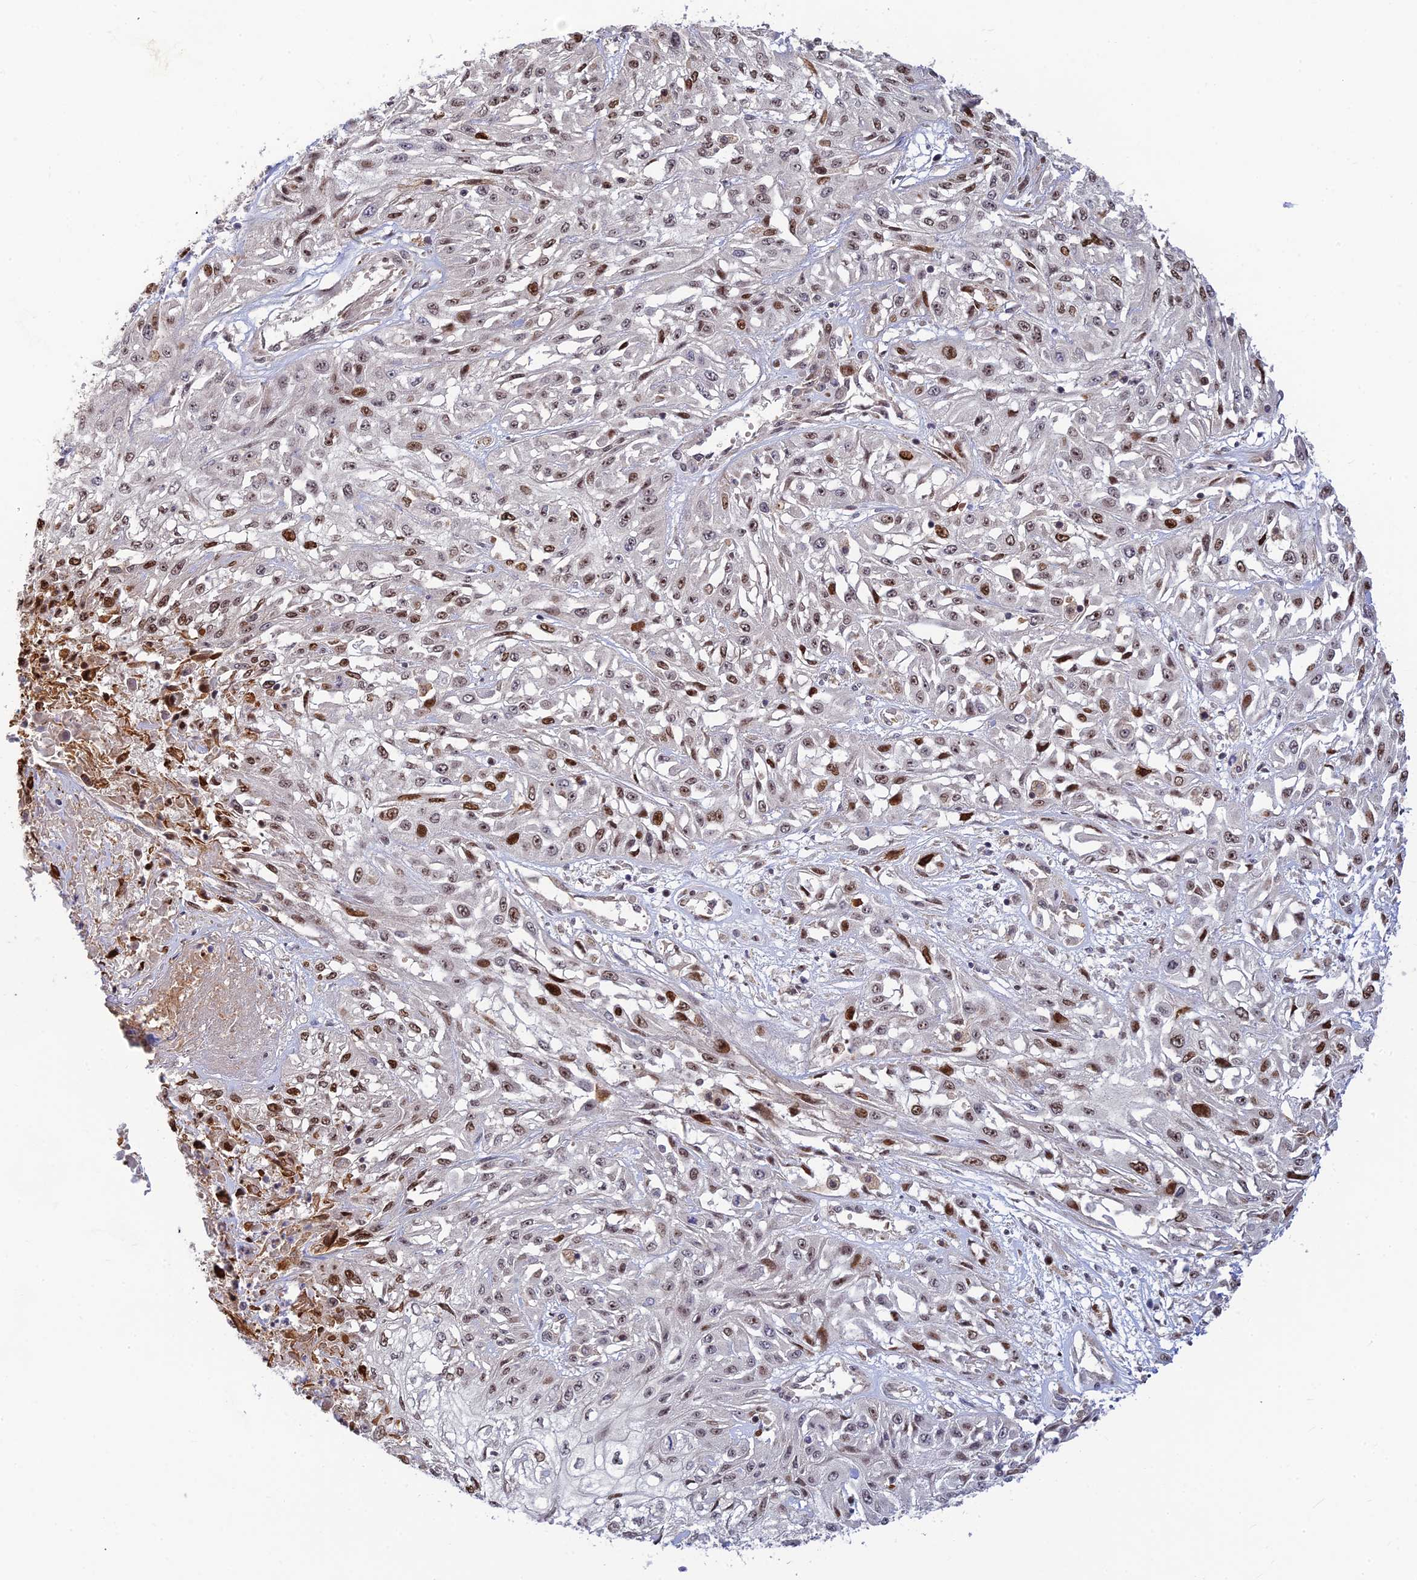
{"staining": {"intensity": "moderate", "quantity": "25%-75%", "location": "nuclear"}, "tissue": "skin cancer", "cell_type": "Tumor cells", "image_type": "cancer", "snomed": [{"axis": "morphology", "description": "Squamous cell carcinoma, NOS"}, {"axis": "morphology", "description": "Squamous cell carcinoma, metastatic, NOS"}, {"axis": "topography", "description": "Skin"}, {"axis": "topography", "description": "Lymph node"}], "caption": "Brown immunohistochemical staining in skin cancer displays moderate nuclear staining in about 25%-75% of tumor cells.", "gene": "UFSP2", "patient": {"sex": "male", "age": 75}}